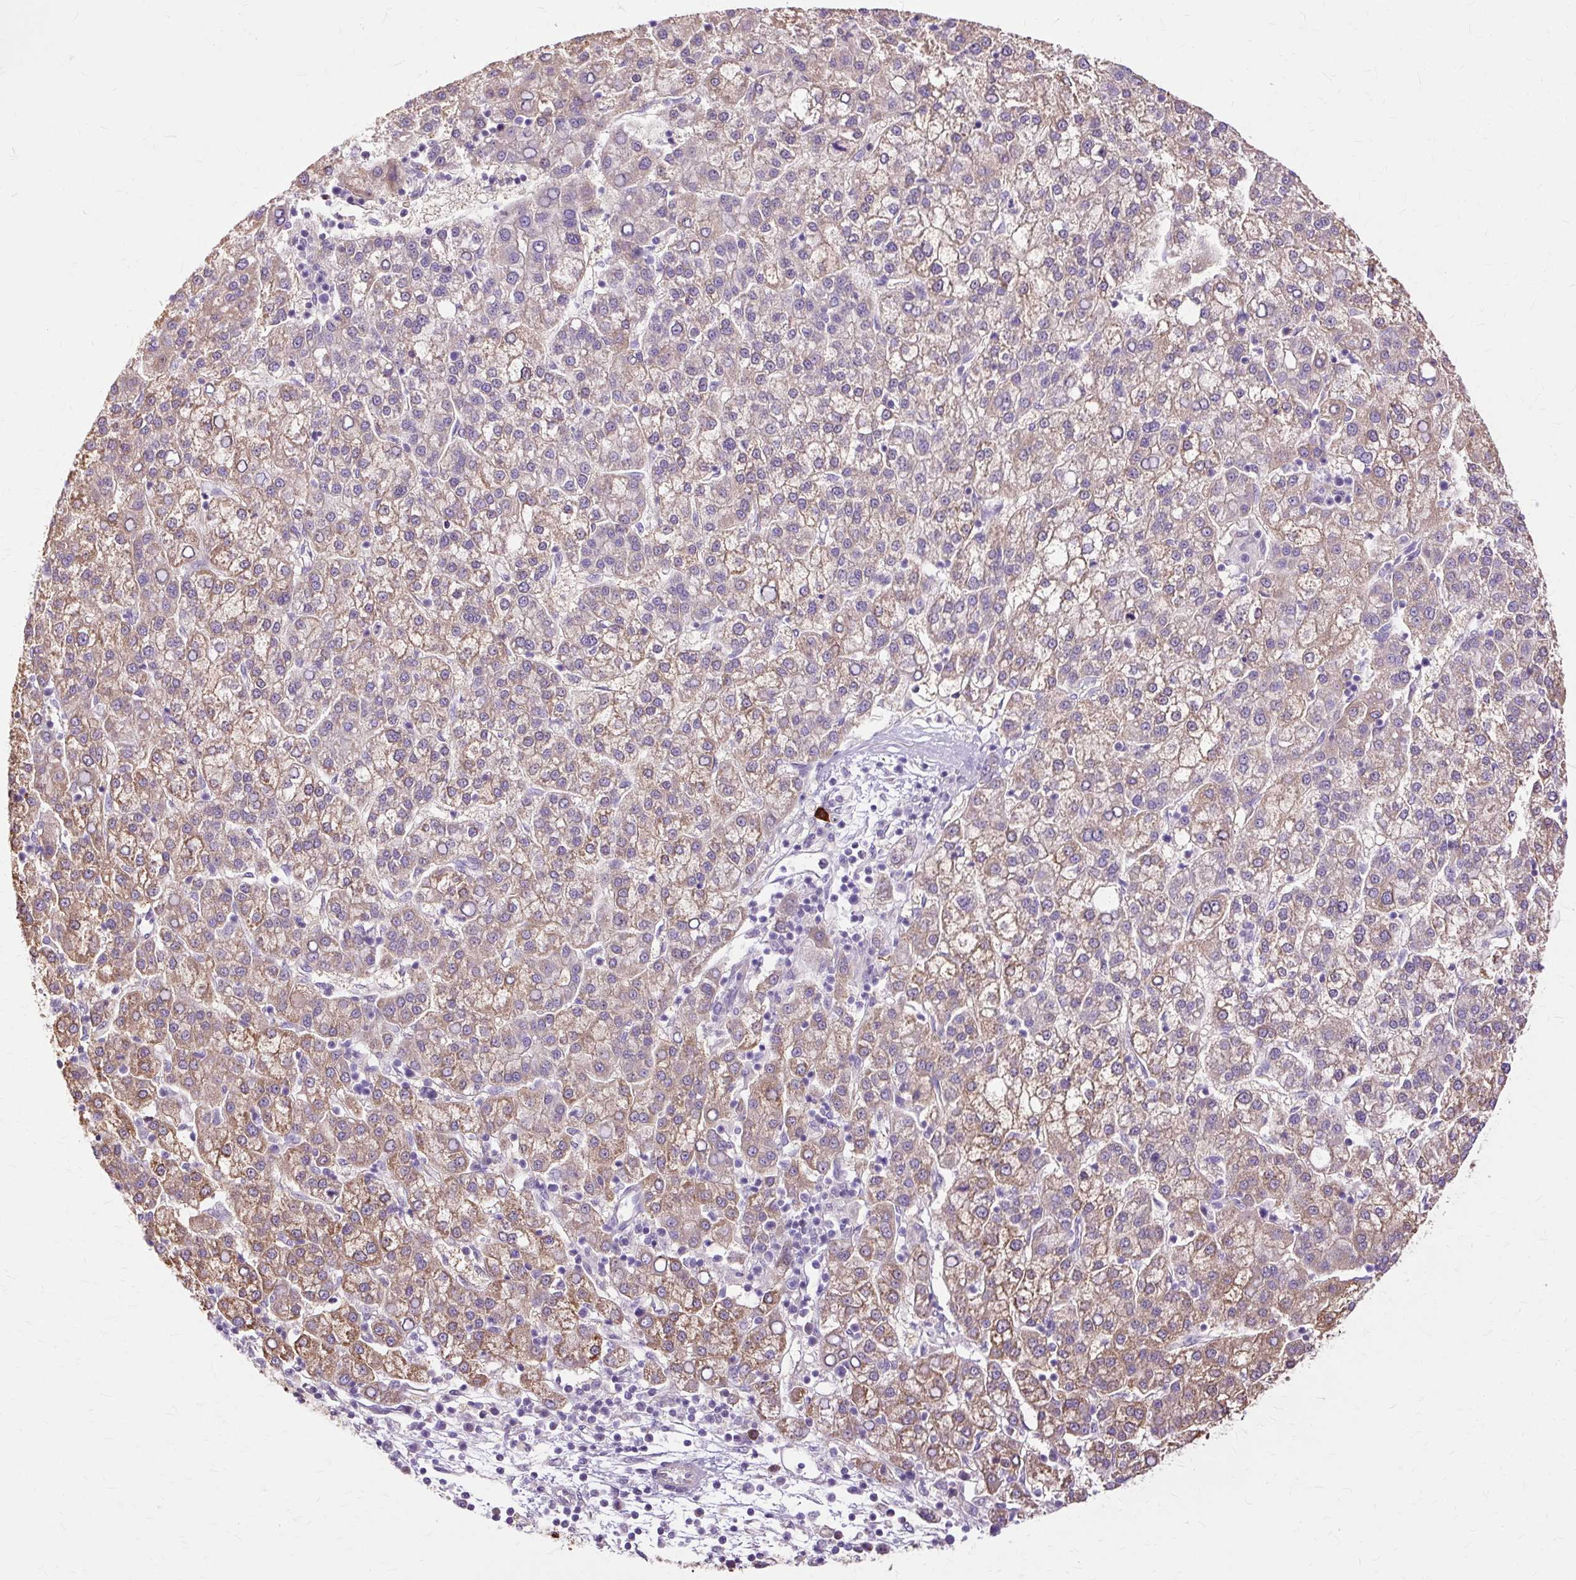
{"staining": {"intensity": "weak", "quantity": ">75%", "location": "cytoplasmic/membranous"}, "tissue": "liver cancer", "cell_type": "Tumor cells", "image_type": "cancer", "snomed": [{"axis": "morphology", "description": "Carcinoma, Hepatocellular, NOS"}, {"axis": "topography", "description": "Liver"}], "caption": "This is an image of immunohistochemistry (IHC) staining of liver hepatocellular carcinoma, which shows weak staining in the cytoplasmic/membranous of tumor cells.", "gene": "PDZD2", "patient": {"sex": "female", "age": 58}}